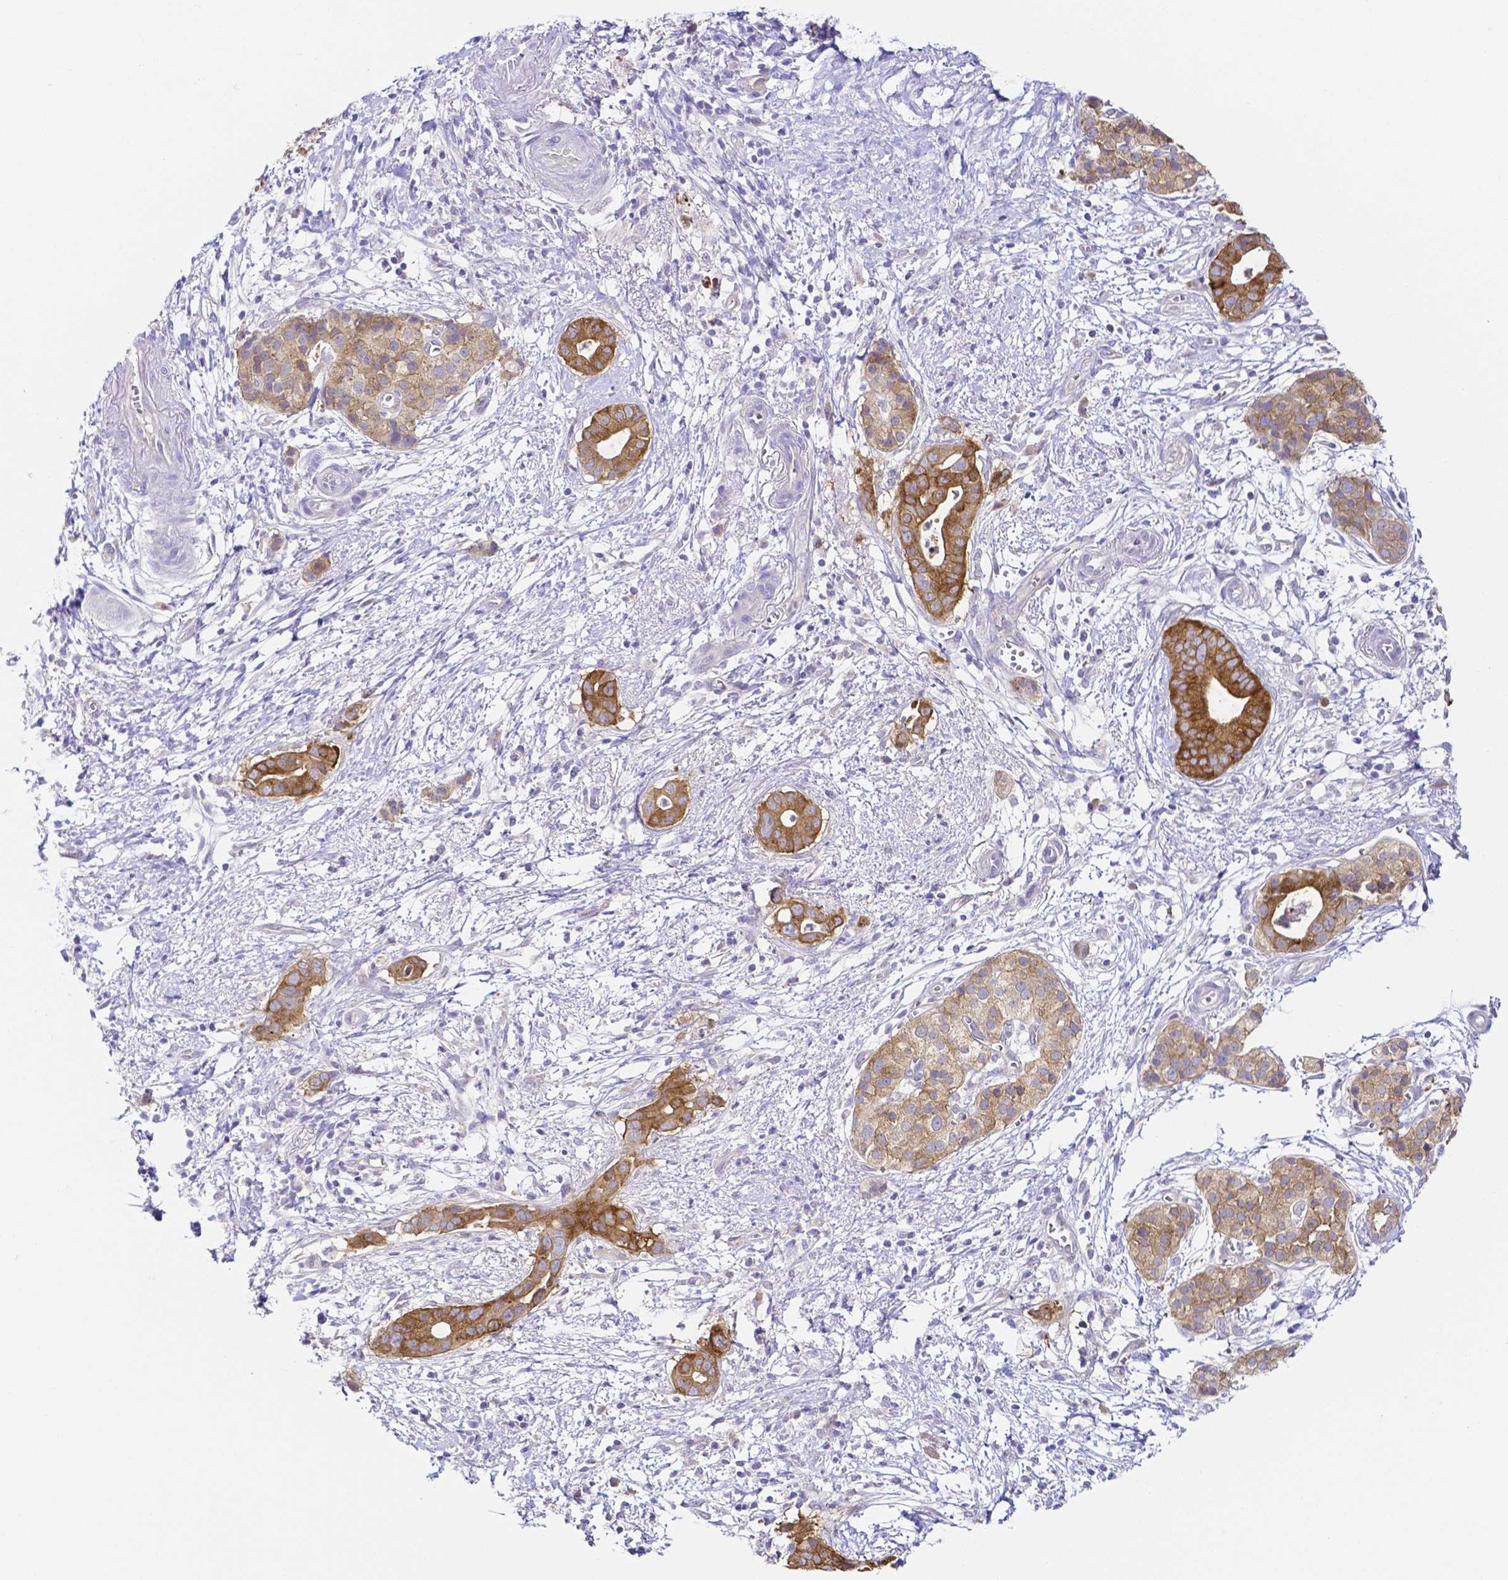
{"staining": {"intensity": "moderate", "quantity": ">75%", "location": "cytoplasmic/membranous"}, "tissue": "pancreatic cancer", "cell_type": "Tumor cells", "image_type": "cancer", "snomed": [{"axis": "morphology", "description": "Adenocarcinoma, NOS"}, {"axis": "topography", "description": "Pancreas"}], "caption": "Brown immunohistochemical staining in pancreatic cancer (adenocarcinoma) exhibits moderate cytoplasmic/membranous expression in approximately >75% of tumor cells. Using DAB (3,3'-diaminobenzidine) (brown) and hematoxylin (blue) stains, captured at high magnification using brightfield microscopy.", "gene": "PKP3", "patient": {"sex": "male", "age": 61}}